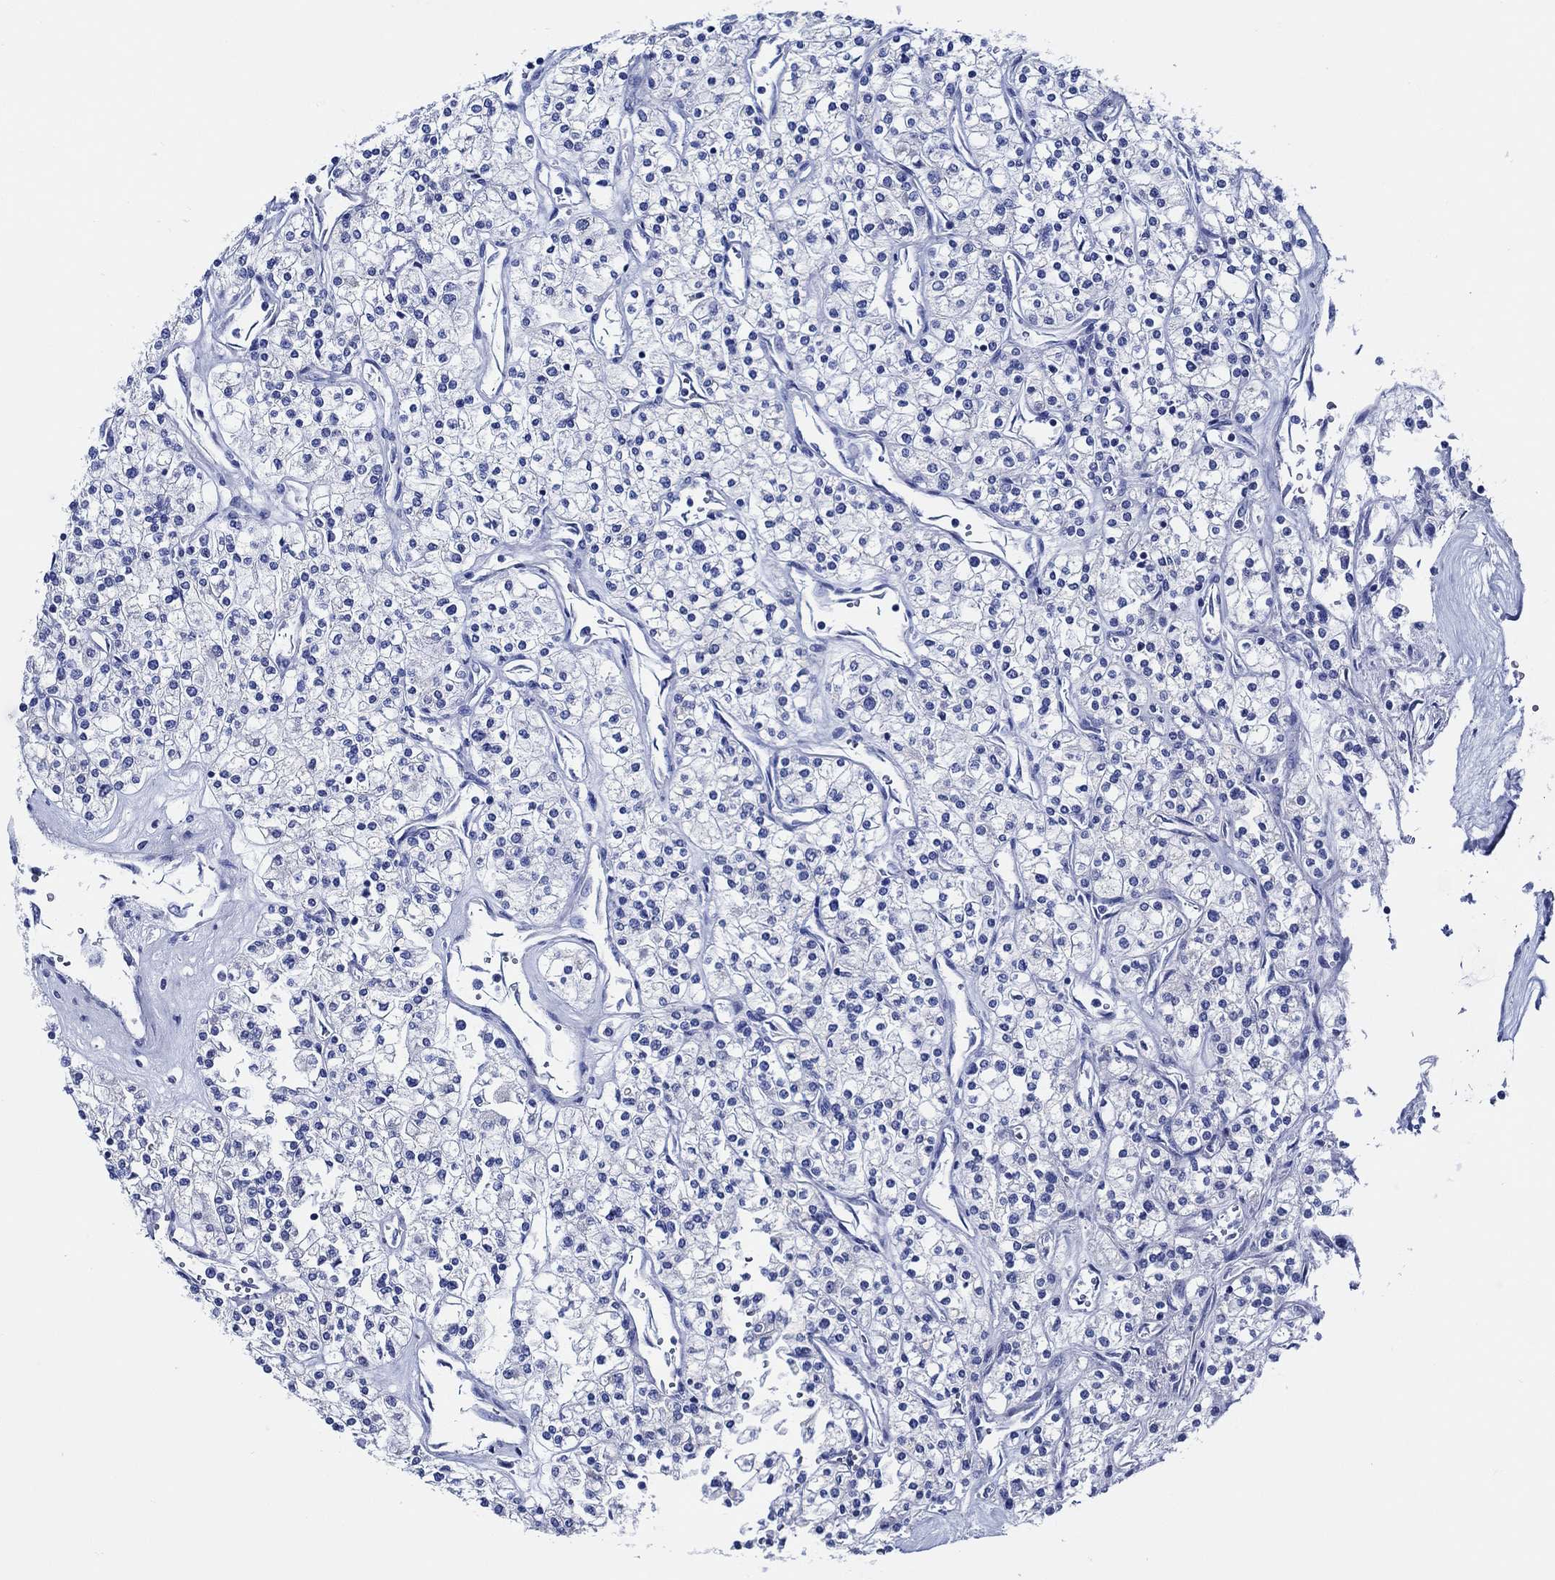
{"staining": {"intensity": "negative", "quantity": "none", "location": "none"}, "tissue": "renal cancer", "cell_type": "Tumor cells", "image_type": "cancer", "snomed": [{"axis": "morphology", "description": "Adenocarcinoma, NOS"}, {"axis": "topography", "description": "Kidney"}], "caption": "A high-resolution photomicrograph shows immunohistochemistry (IHC) staining of renal cancer, which displays no significant positivity in tumor cells.", "gene": "WDR62", "patient": {"sex": "male", "age": 80}}